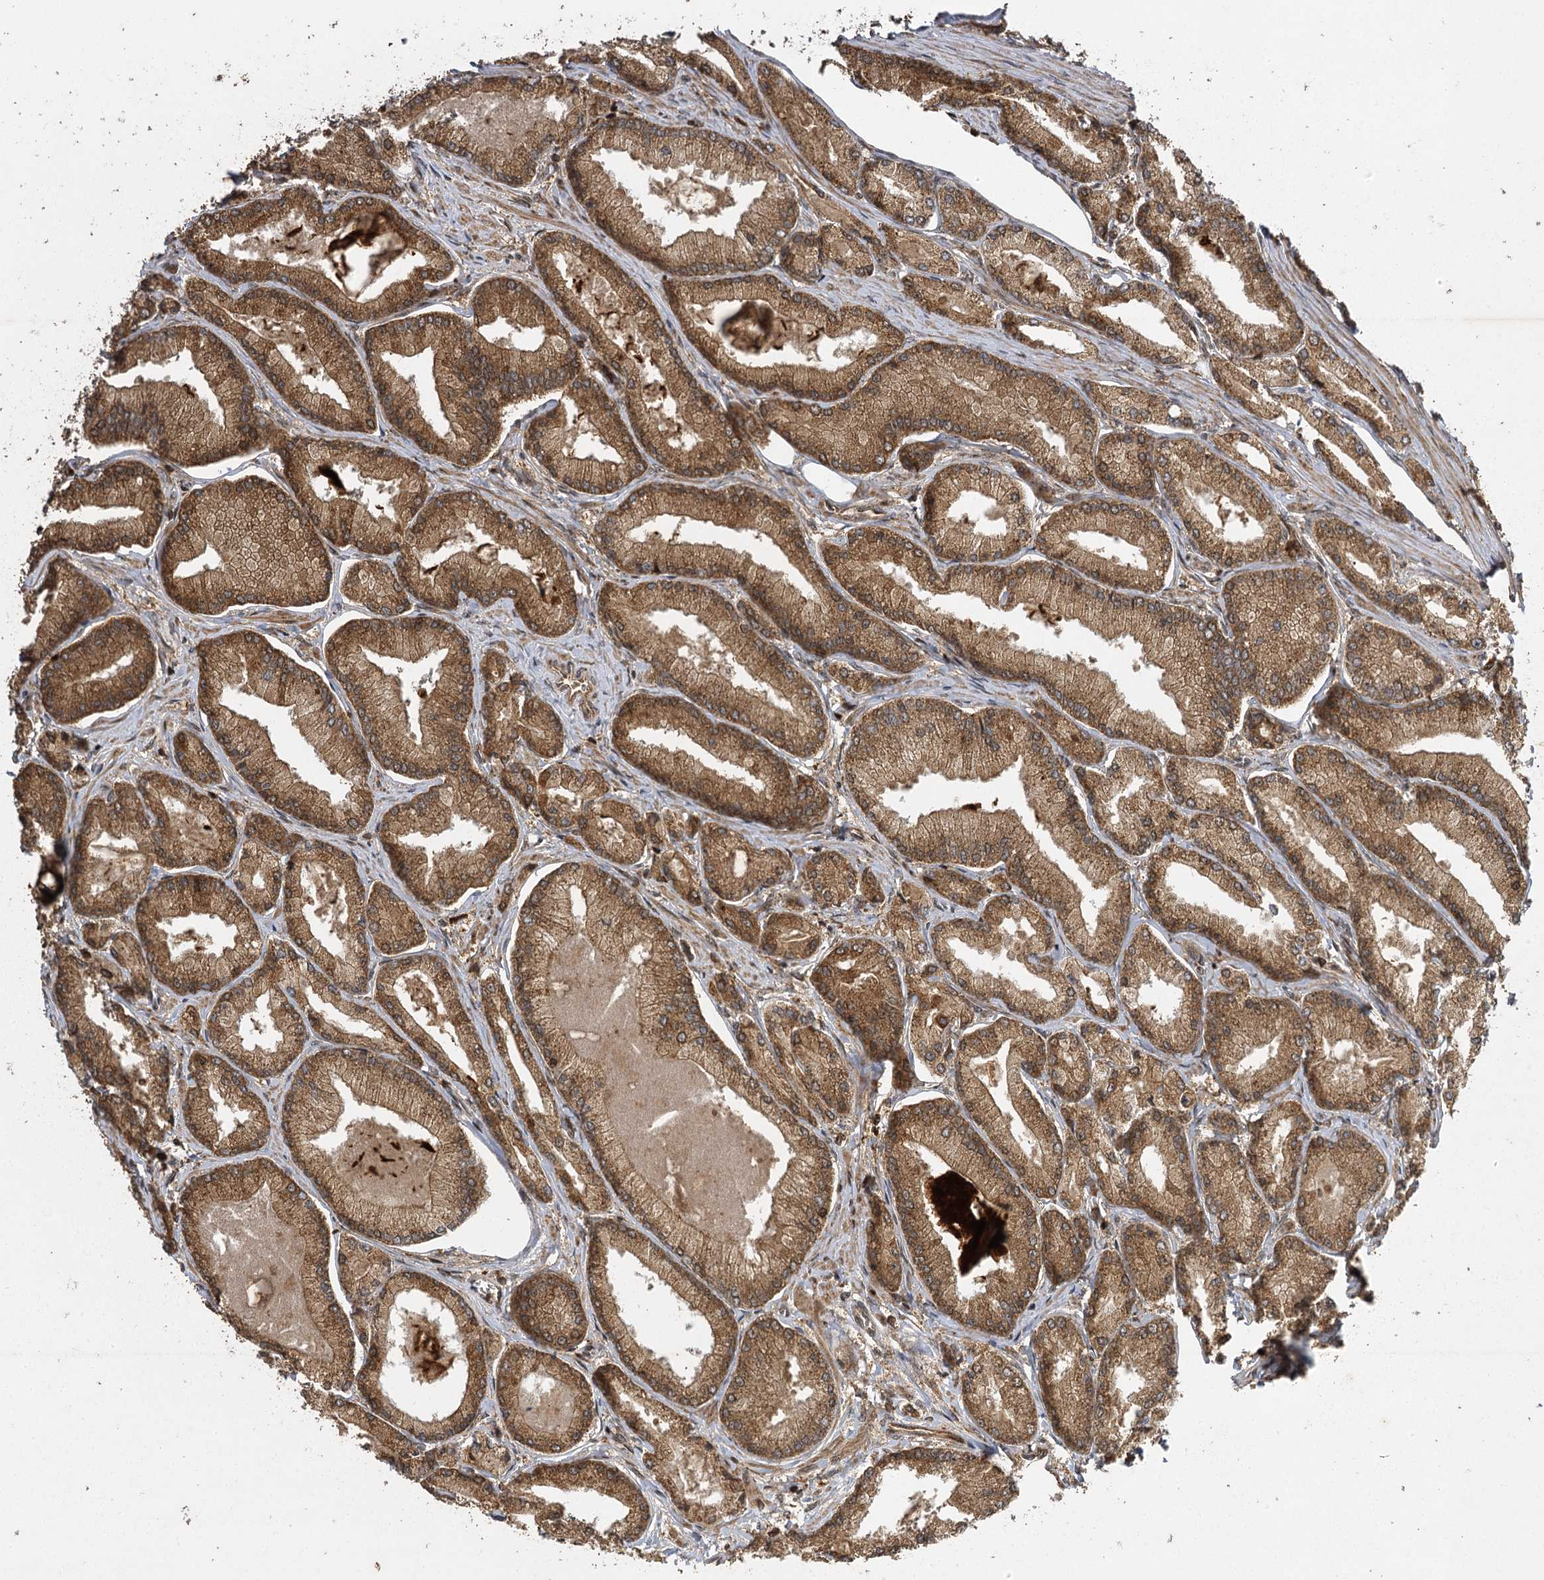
{"staining": {"intensity": "moderate", "quantity": ">75%", "location": "cytoplasmic/membranous"}, "tissue": "prostate cancer", "cell_type": "Tumor cells", "image_type": "cancer", "snomed": [{"axis": "morphology", "description": "Adenocarcinoma, Low grade"}, {"axis": "topography", "description": "Prostate"}], "caption": "Immunohistochemical staining of human adenocarcinoma (low-grade) (prostate) demonstrates medium levels of moderate cytoplasmic/membranous positivity in approximately >75% of tumor cells.", "gene": "IL11RA", "patient": {"sex": "male", "age": 74}}